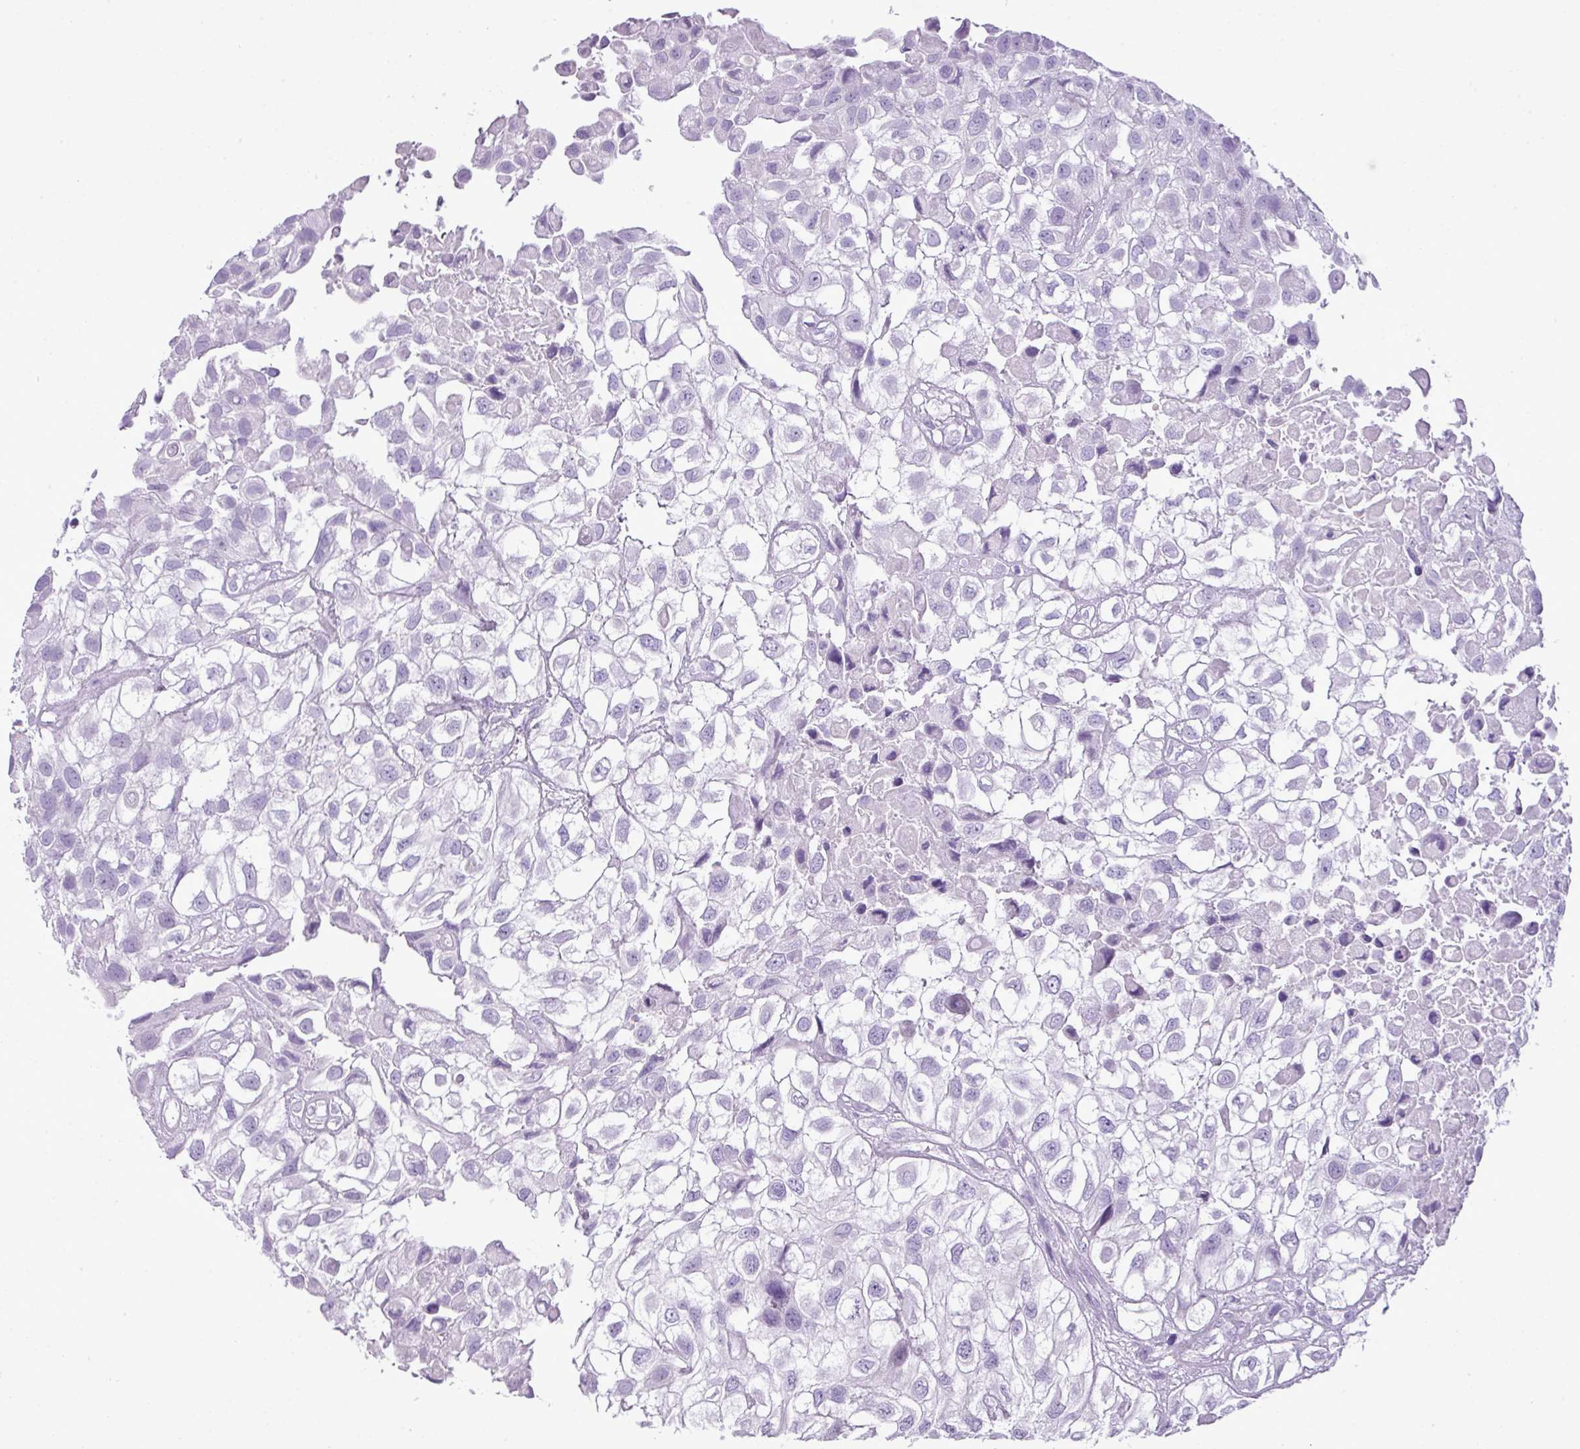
{"staining": {"intensity": "negative", "quantity": "none", "location": "none"}, "tissue": "urothelial cancer", "cell_type": "Tumor cells", "image_type": "cancer", "snomed": [{"axis": "morphology", "description": "Urothelial carcinoma, High grade"}, {"axis": "topography", "description": "Urinary bladder"}], "caption": "Protein analysis of urothelial cancer demonstrates no significant staining in tumor cells.", "gene": "RBMXL2", "patient": {"sex": "male", "age": 56}}